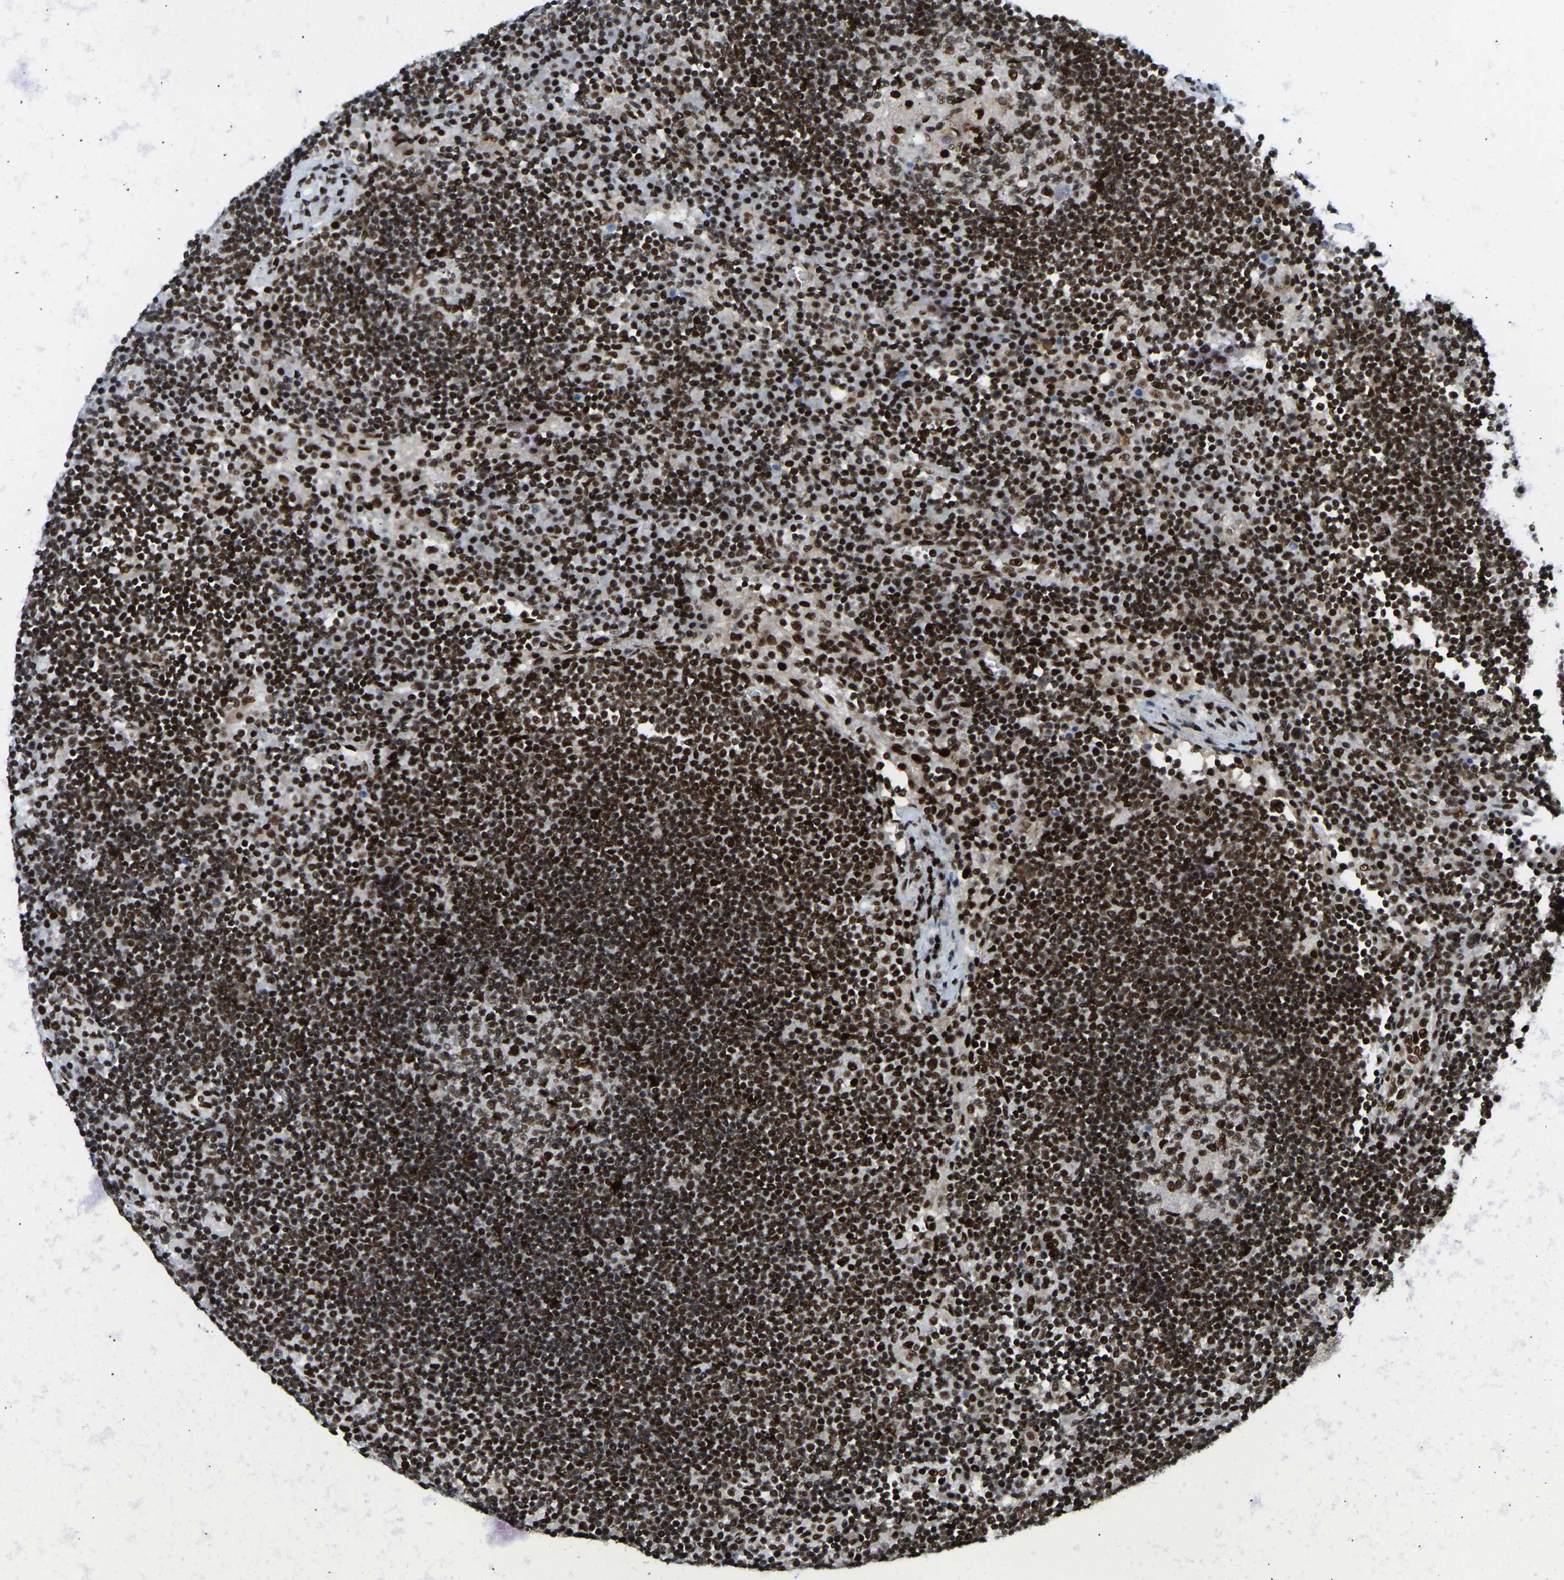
{"staining": {"intensity": "strong", "quantity": ">75%", "location": "nuclear"}, "tissue": "lymph node", "cell_type": "Germinal center cells", "image_type": "normal", "snomed": [{"axis": "morphology", "description": "Normal tissue, NOS"}, {"axis": "topography", "description": "Lymph node"}], "caption": "Brown immunohistochemical staining in normal human lymph node reveals strong nuclear staining in approximately >75% of germinal center cells. The staining was performed using DAB (3,3'-diaminobenzidine) to visualize the protein expression in brown, while the nuclei were stained in blue with hematoxylin (Magnification: 20x).", "gene": "FOXK1", "patient": {"sex": "female", "age": 53}}